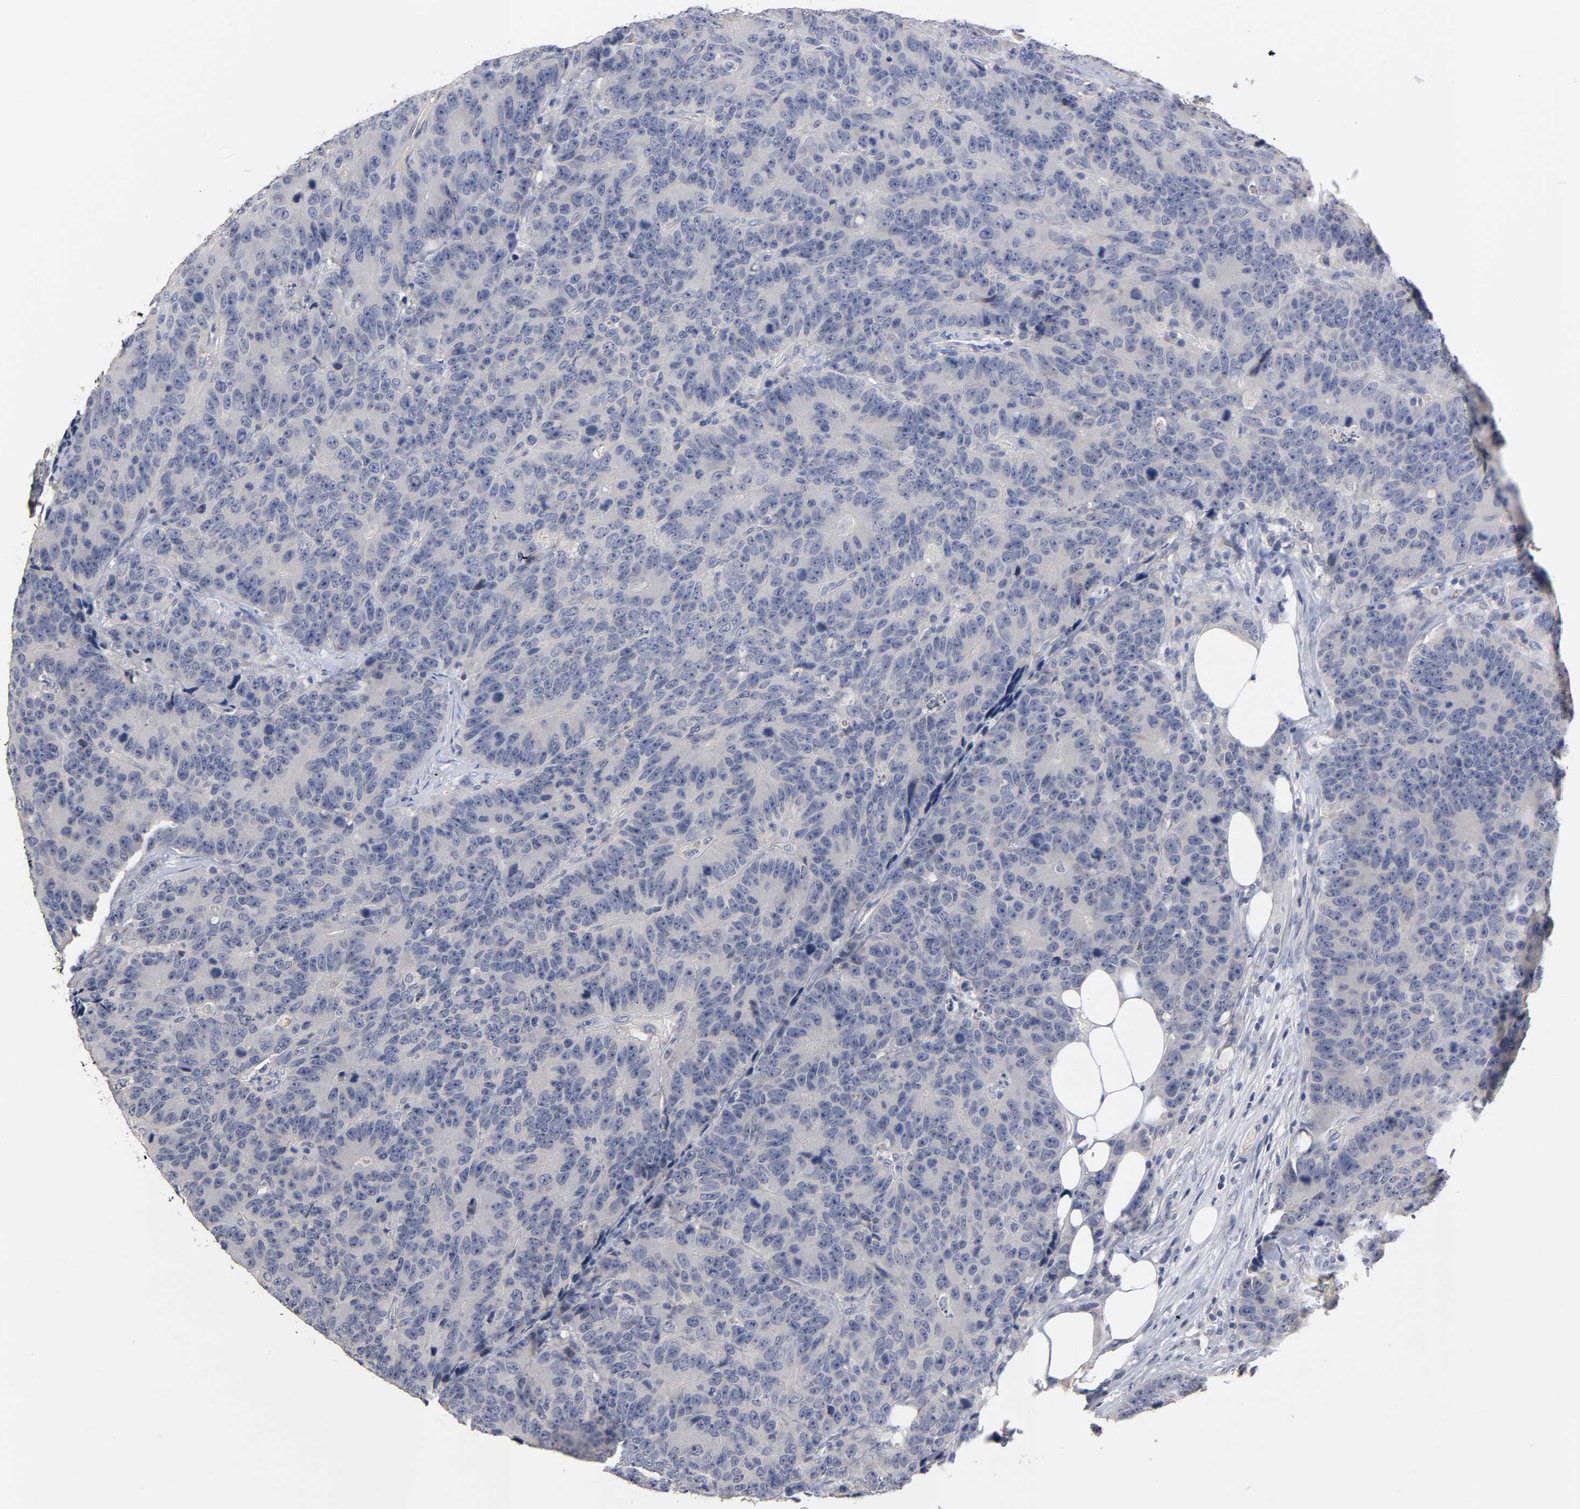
{"staining": {"intensity": "negative", "quantity": "none", "location": "none"}, "tissue": "colorectal cancer", "cell_type": "Tumor cells", "image_type": "cancer", "snomed": [{"axis": "morphology", "description": "Adenocarcinoma, NOS"}, {"axis": "topography", "description": "Colon"}], "caption": "Colorectal adenocarcinoma stained for a protein using immunohistochemistry (IHC) reveals no positivity tumor cells.", "gene": "OVOL1", "patient": {"sex": "female", "age": 86}}